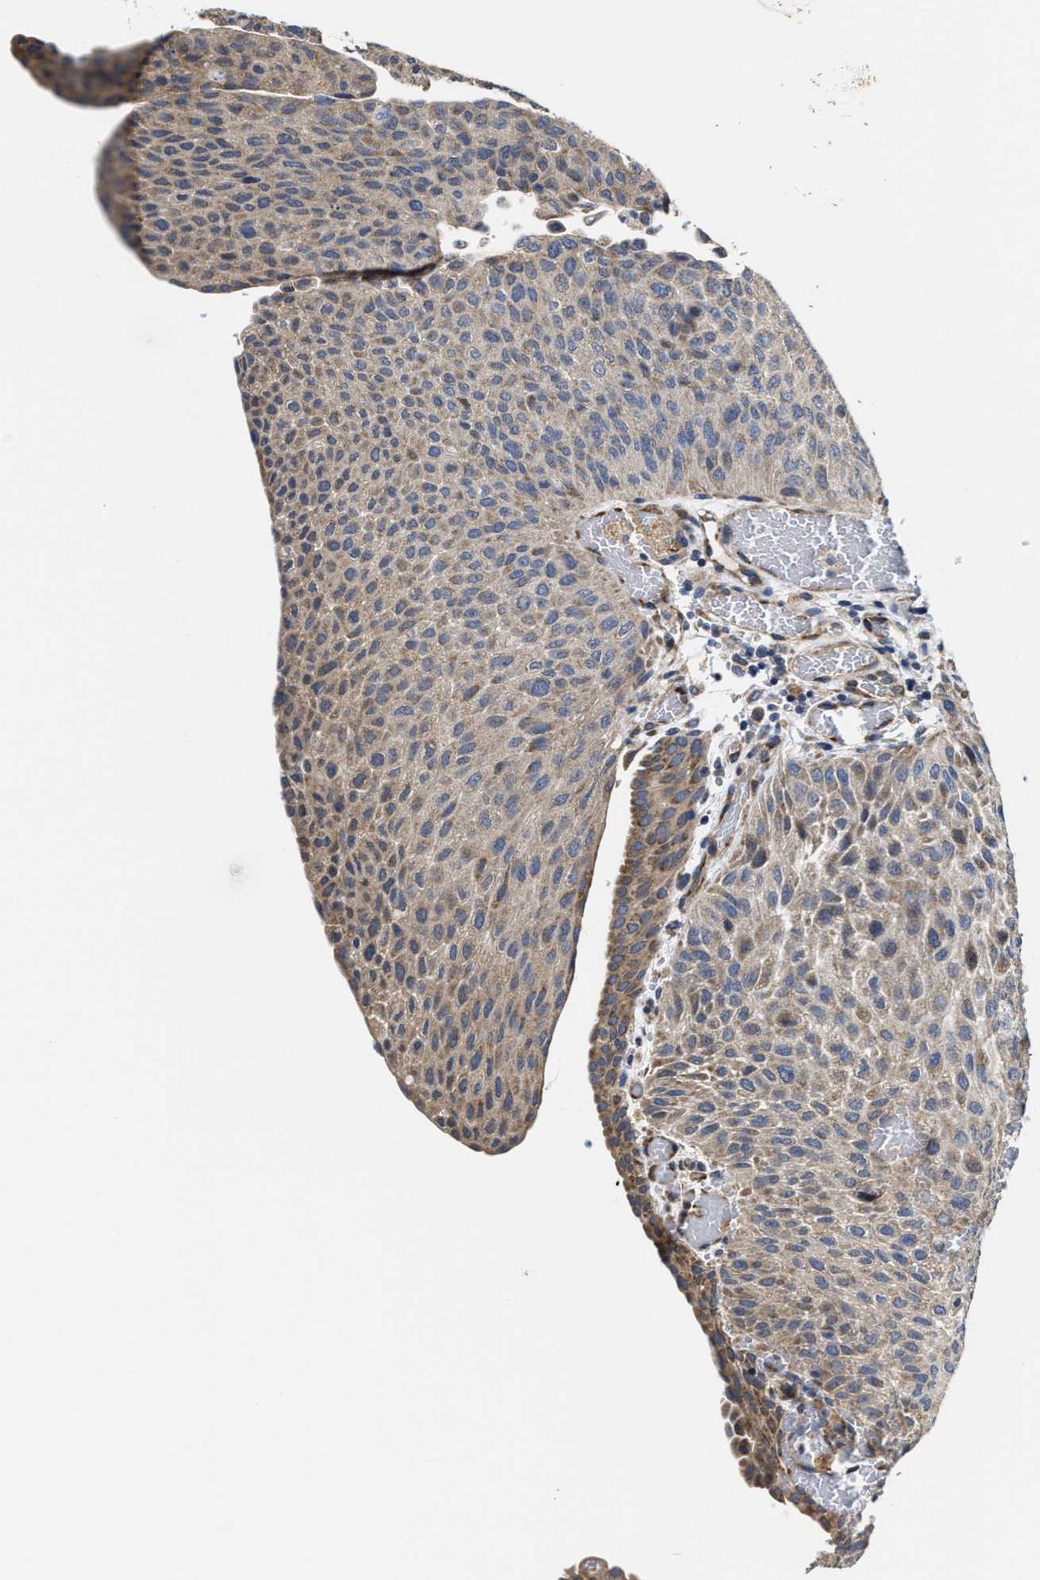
{"staining": {"intensity": "weak", "quantity": "<25%", "location": "cytoplasmic/membranous"}, "tissue": "urothelial cancer", "cell_type": "Tumor cells", "image_type": "cancer", "snomed": [{"axis": "morphology", "description": "Urothelial carcinoma, Low grade"}, {"axis": "morphology", "description": "Urothelial carcinoma, High grade"}, {"axis": "topography", "description": "Urinary bladder"}], "caption": "Immunohistochemistry (IHC) image of human urothelial cancer stained for a protein (brown), which shows no staining in tumor cells. (DAB (3,3'-diaminobenzidine) immunohistochemistry (IHC) with hematoxylin counter stain).", "gene": "TRAF6", "patient": {"sex": "male", "age": 35}}